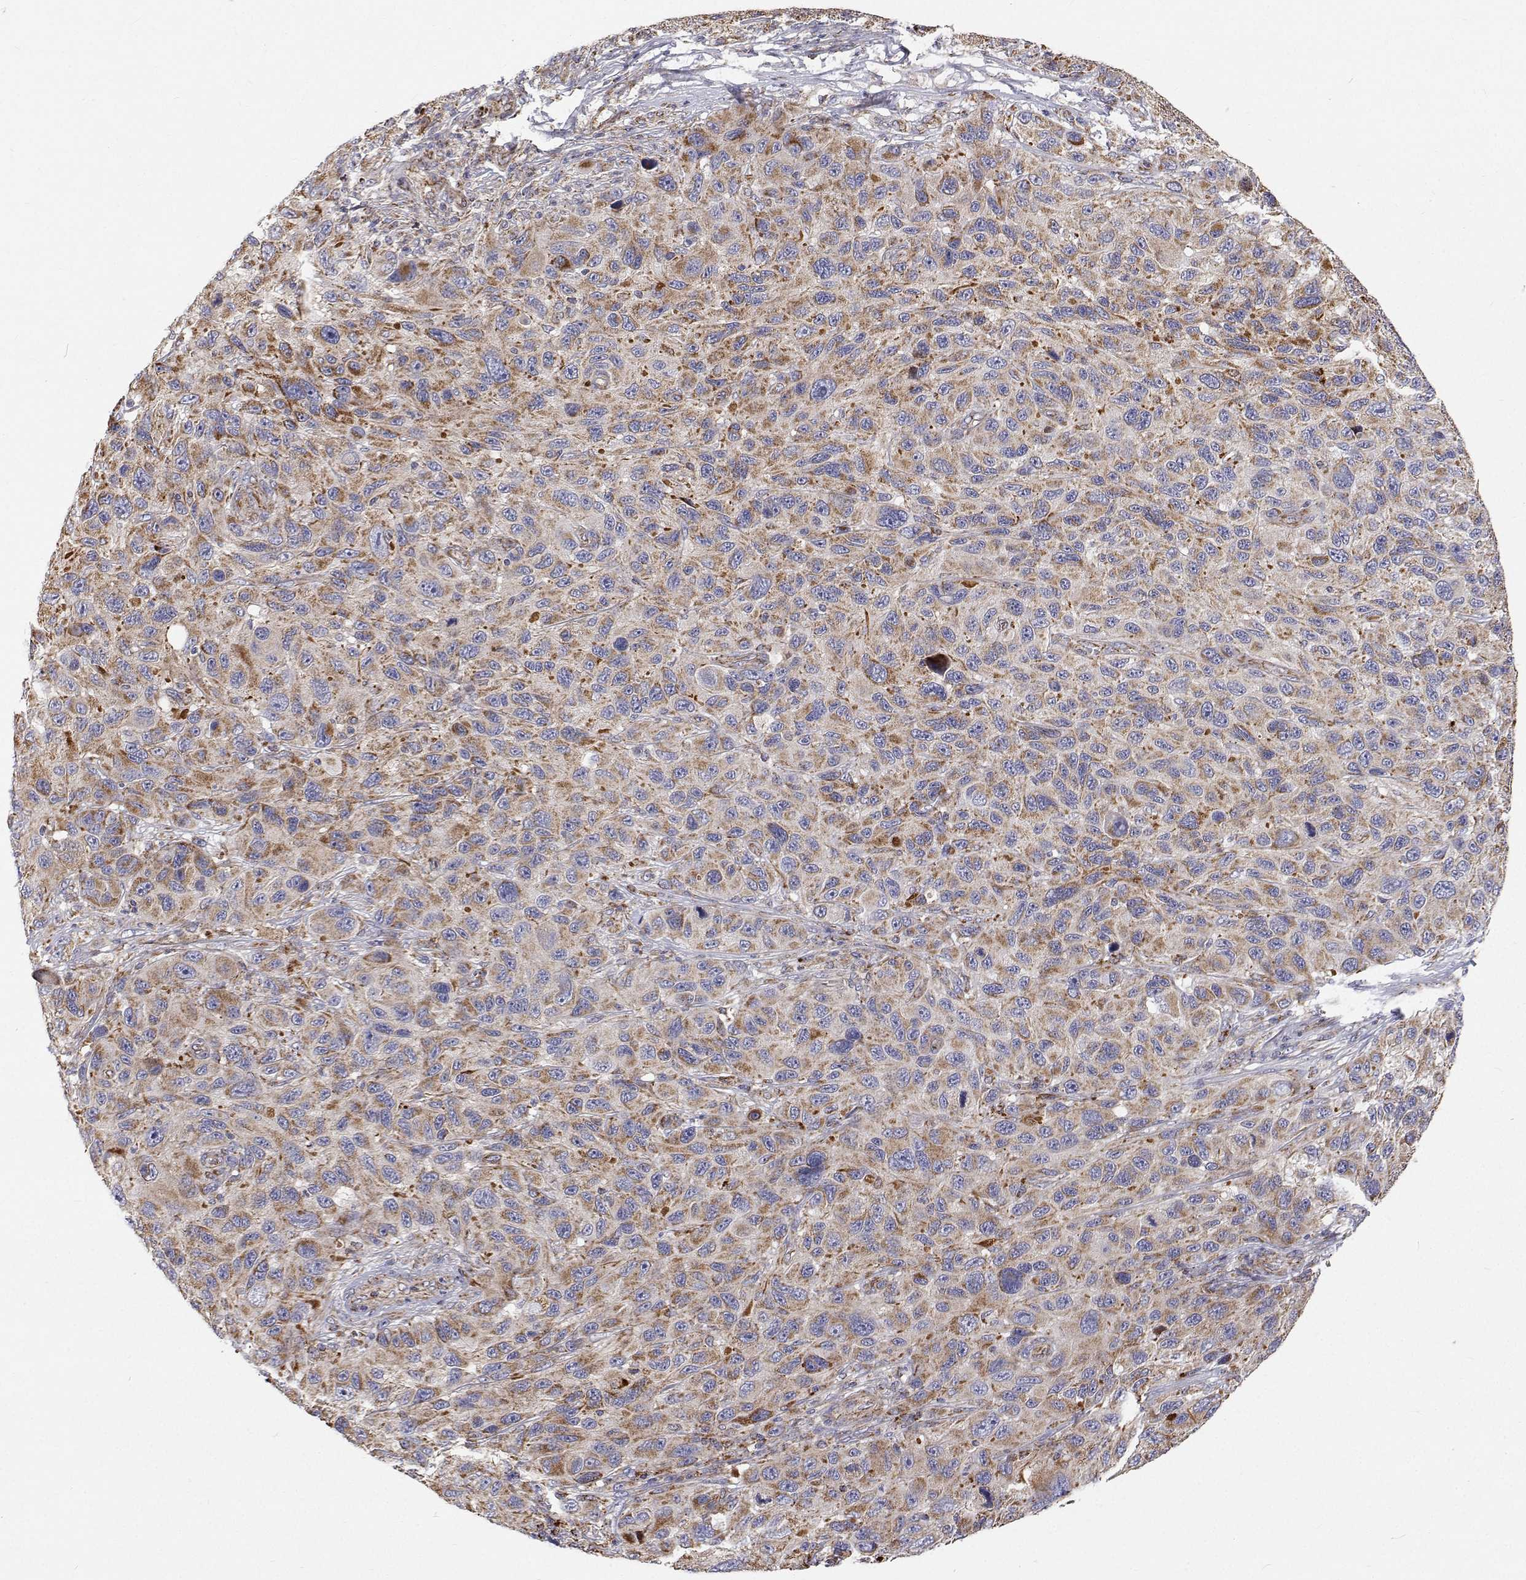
{"staining": {"intensity": "moderate", "quantity": "<25%", "location": "cytoplasmic/membranous"}, "tissue": "melanoma", "cell_type": "Tumor cells", "image_type": "cancer", "snomed": [{"axis": "morphology", "description": "Malignant melanoma, NOS"}, {"axis": "topography", "description": "Skin"}], "caption": "Malignant melanoma stained for a protein demonstrates moderate cytoplasmic/membranous positivity in tumor cells. (DAB = brown stain, brightfield microscopy at high magnification).", "gene": "SPICE1", "patient": {"sex": "male", "age": 53}}